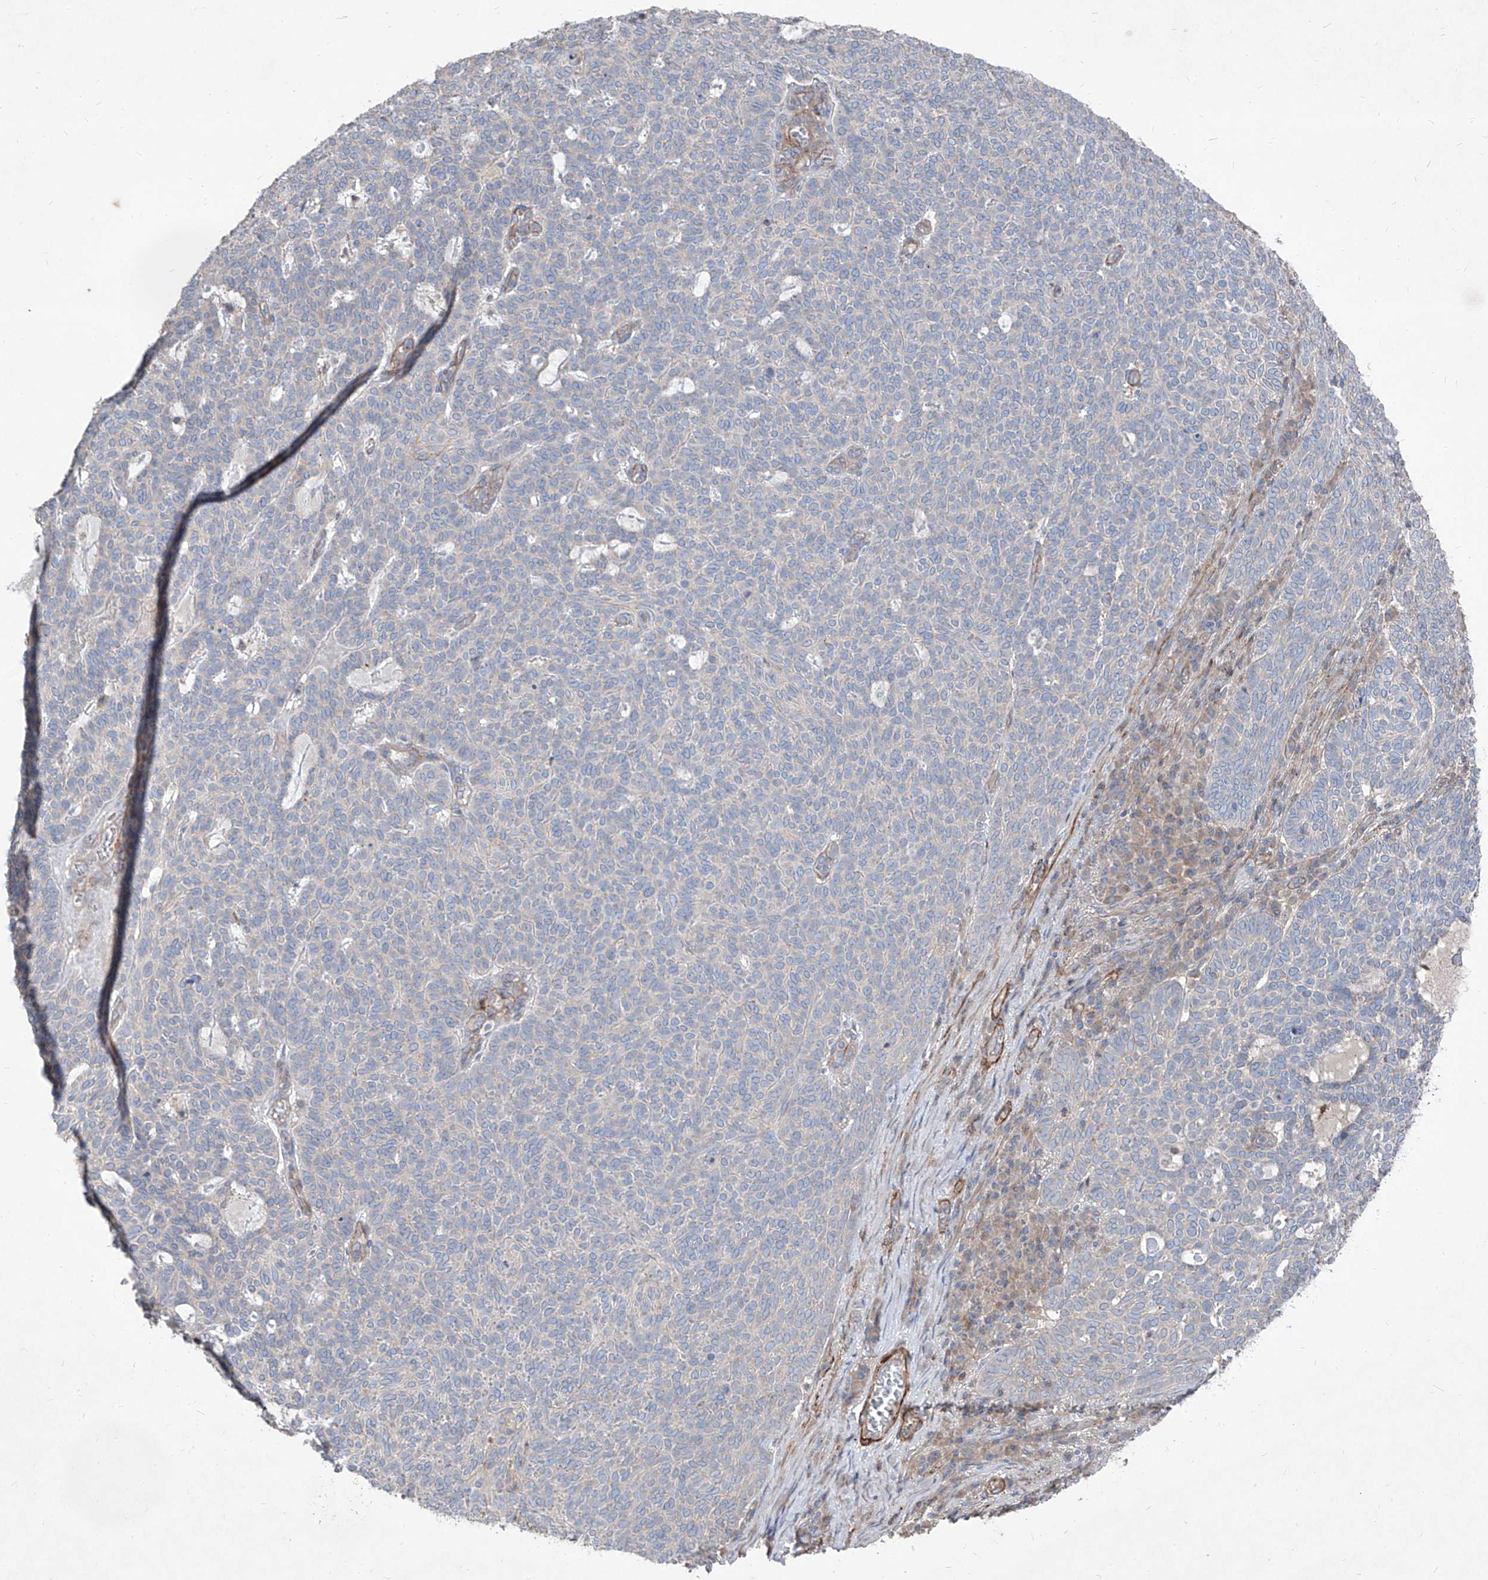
{"staining": {"intensity": "negative", "quantity": "none", "location": "none"}, "tissue": "skin cancer", "cell_type": "Tumor cells", "image_type": "cancer", "snomed": [{"axis": "morphology", "description": "Squamous cell carcinoma, NOS"}, {"axis": "topography", "description": "Skin"}], "caption": "Immunohistochemistry micrograph of neoplastic tissue: skin cancer (squamous cell carcinoma) stained with DAB demonstrates no significant protein positivity in tumor cells. Brightfield microscopy of immunohistochemistry stained with DAB (3,3'-diaminobenzidine) (brown) and hematoxylin (blue), captured at high magnification.", "gene": "UFD1", "patient": {"sex": "female", "age": 90}}